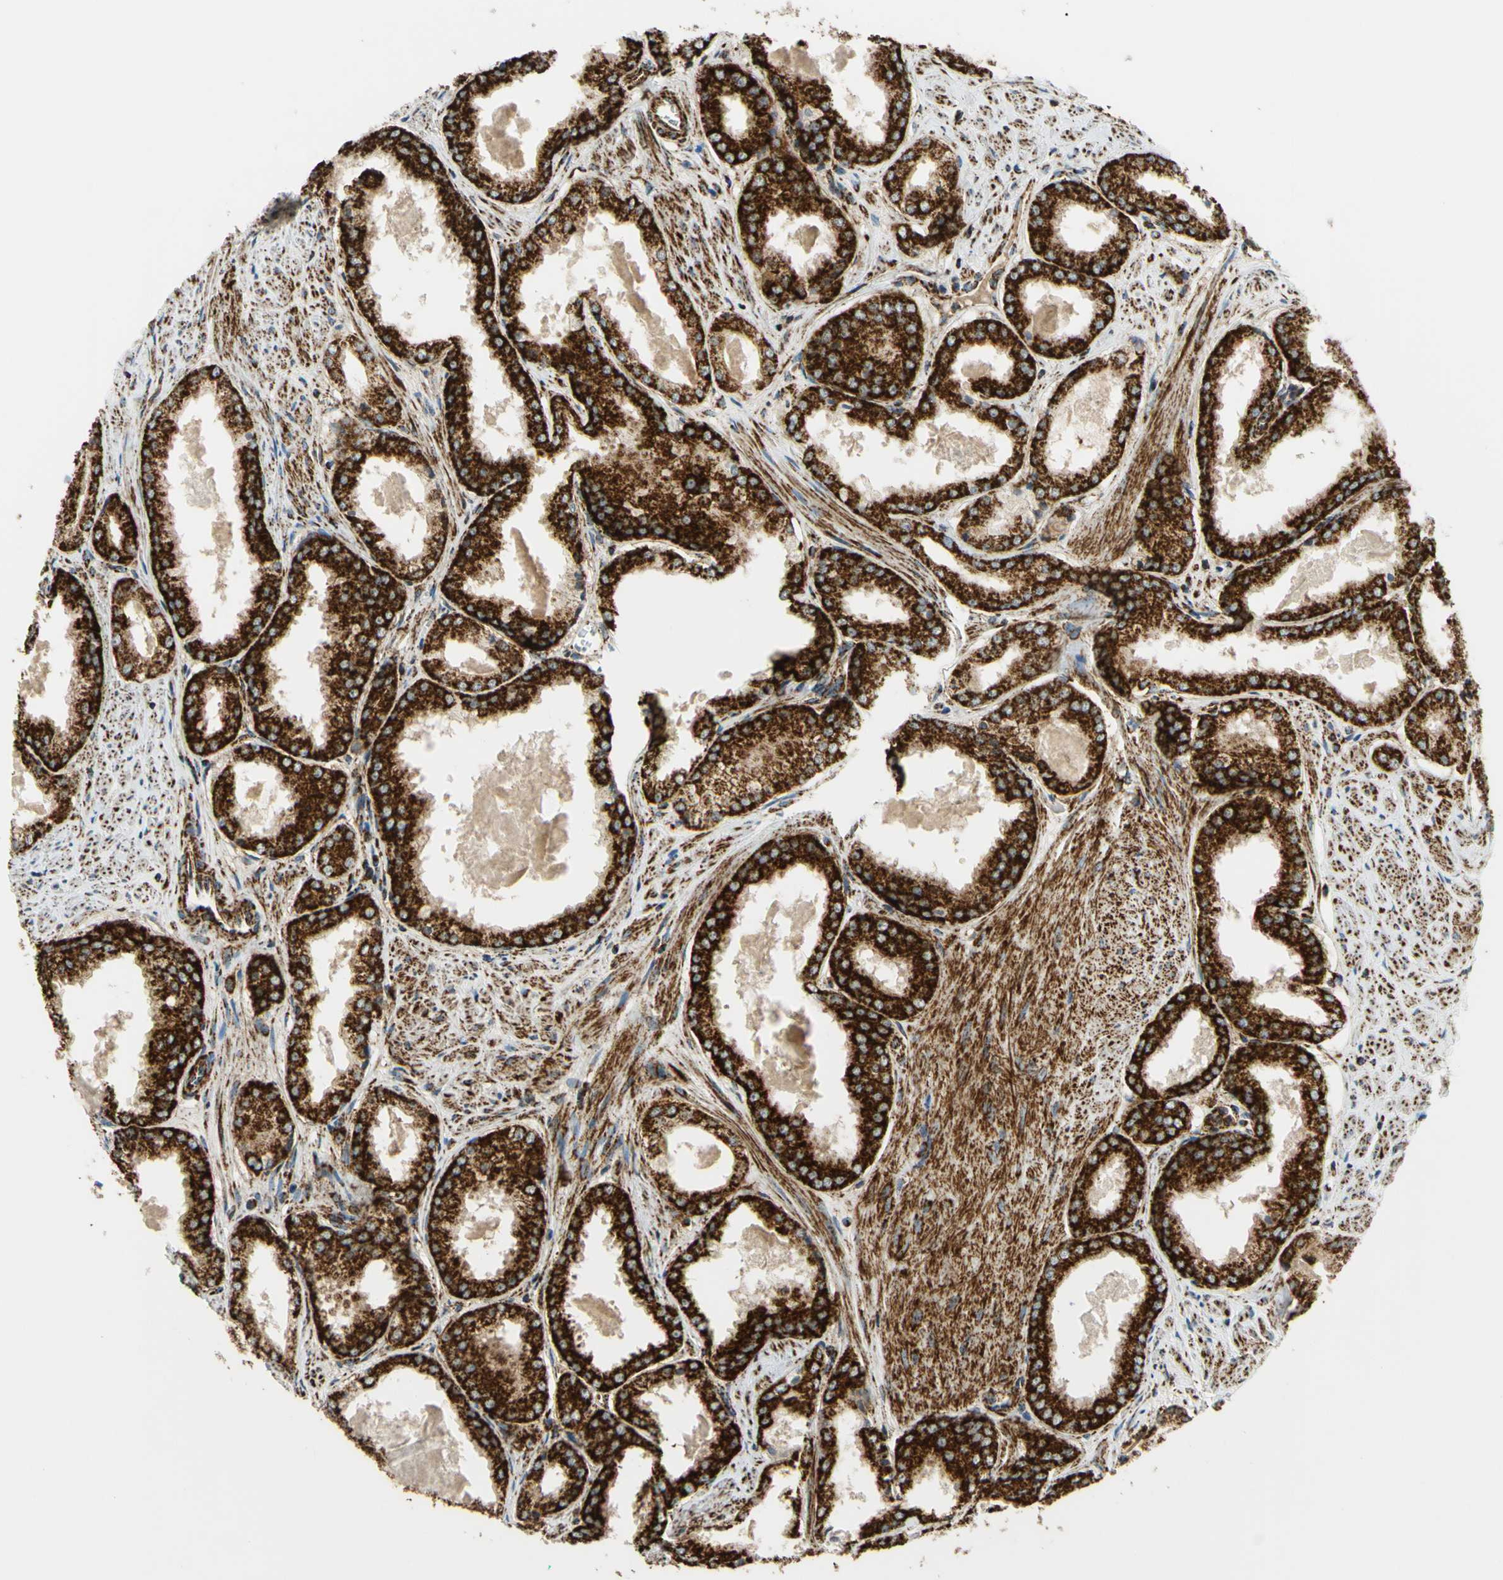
{"staining": {"intensity": "strong", "quantity": ">75%", "location": "cytoplasmic/membranous"}, "tissue": "prostate cancer", "cell_type": "Tumor cells", "image_type": "cancer", "snomed": [{"axis": "morphology", "description": "Adenocarcinoma, Low grade"}, {"axis": "topography", "description": "Prostate"}], "caption": "Prostate cancer stained for a protein (brown) demonstrates strong cytoplasmic/membranous positive positivity in approximately >75% of tumor cells.", "gene": "MAVS", "patient": {"sex": "male", "age": 64}}